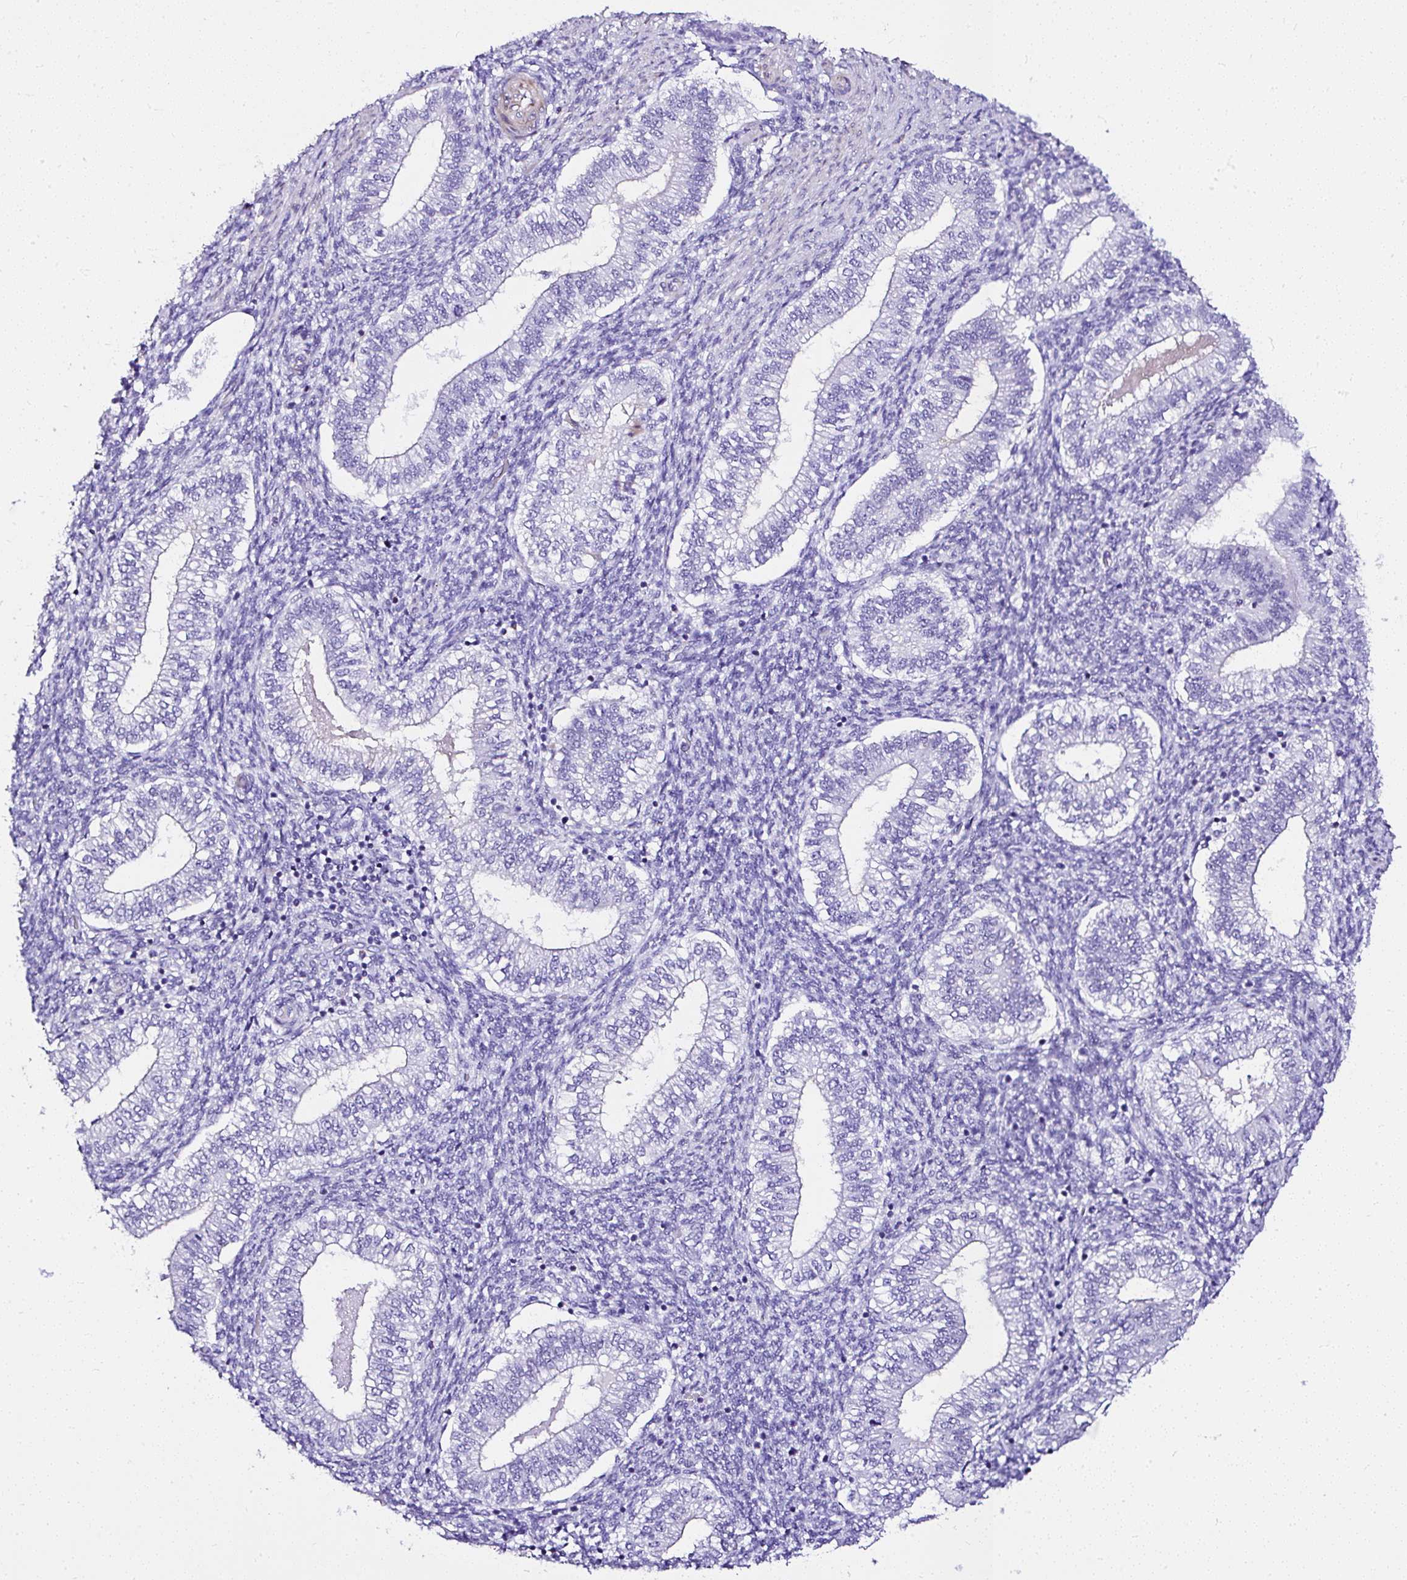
{"staining": {"intensity": "negative", "quantity": "none", "location": "none"}, "tissue": "endometrium", "cell_type": "Cells in endometrial stroma", "image_type": "normal", "snomed": [{"axis": "morphology", "description": "Normal tissue, NOS"}, {"axis": "topography", "description": "Endometrium"}], "caption": "Image shows no significant protein expression in cells in endometrial stroma of normal endometrium. (Immunohistochemistry (ihc), brightfield microscopy, high magnification).", "gene": "DEPDC5", "patient": {"sex": "female", "age": 25}}